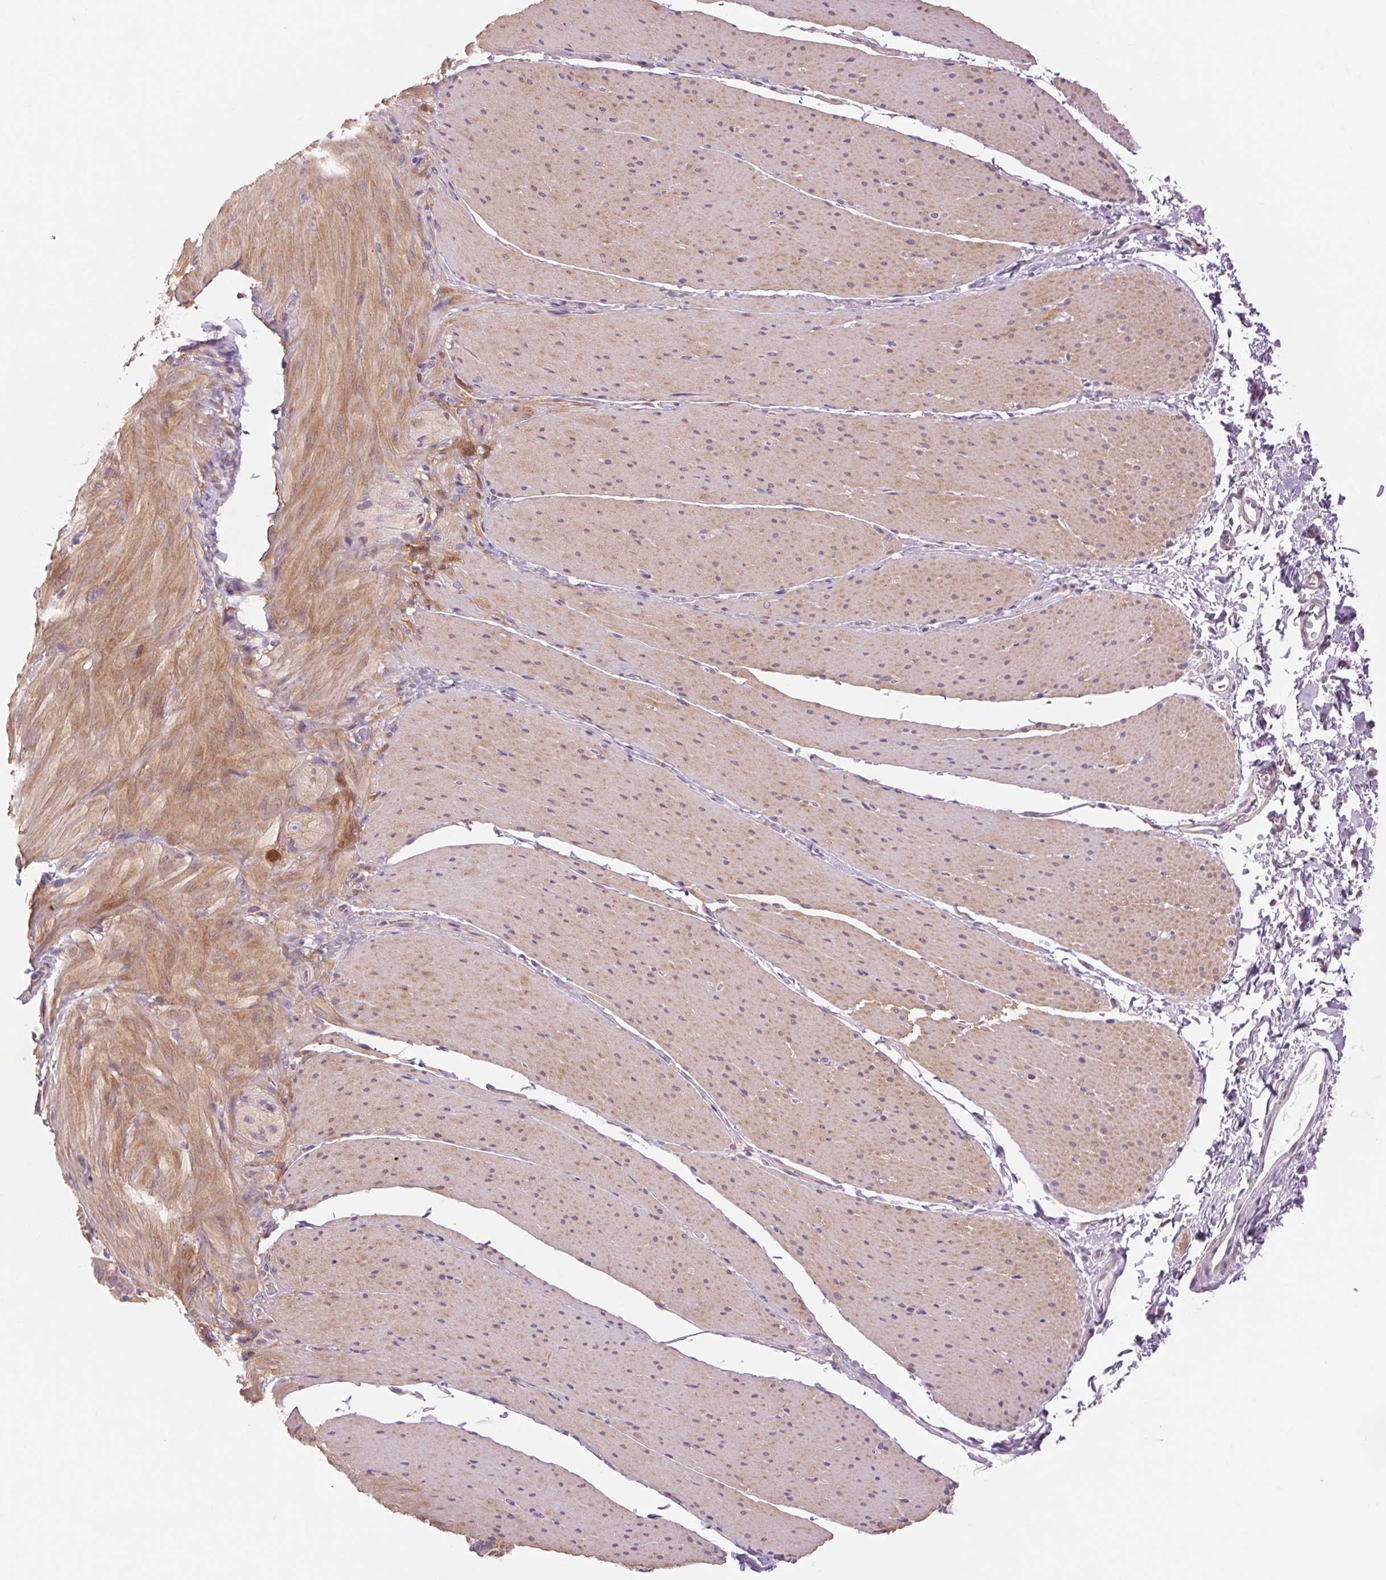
{"staining": {"intensity": "weak", "quantity": "<25%", "location": "cytoplasmic/membranous"}, "tissue": "smooth muscle", "cell_type": "Smooth muscle cells", "image_type": "normal", "snomed": [{"axis": "morphology", "description": "Normal tissue, NOS"}, {"axis": "topography", "description": "Smooth muscle"}, {"axis": "topography", "description": "Colon"}], "caption": "A high-resolution histopathology image shows IHC staining of unremarkable smooth muscle, which demonstrates no significant staining in smooth muscle cells.", "gene": "SOWAHC", "patient": {"sex": "male", "age": 73}}